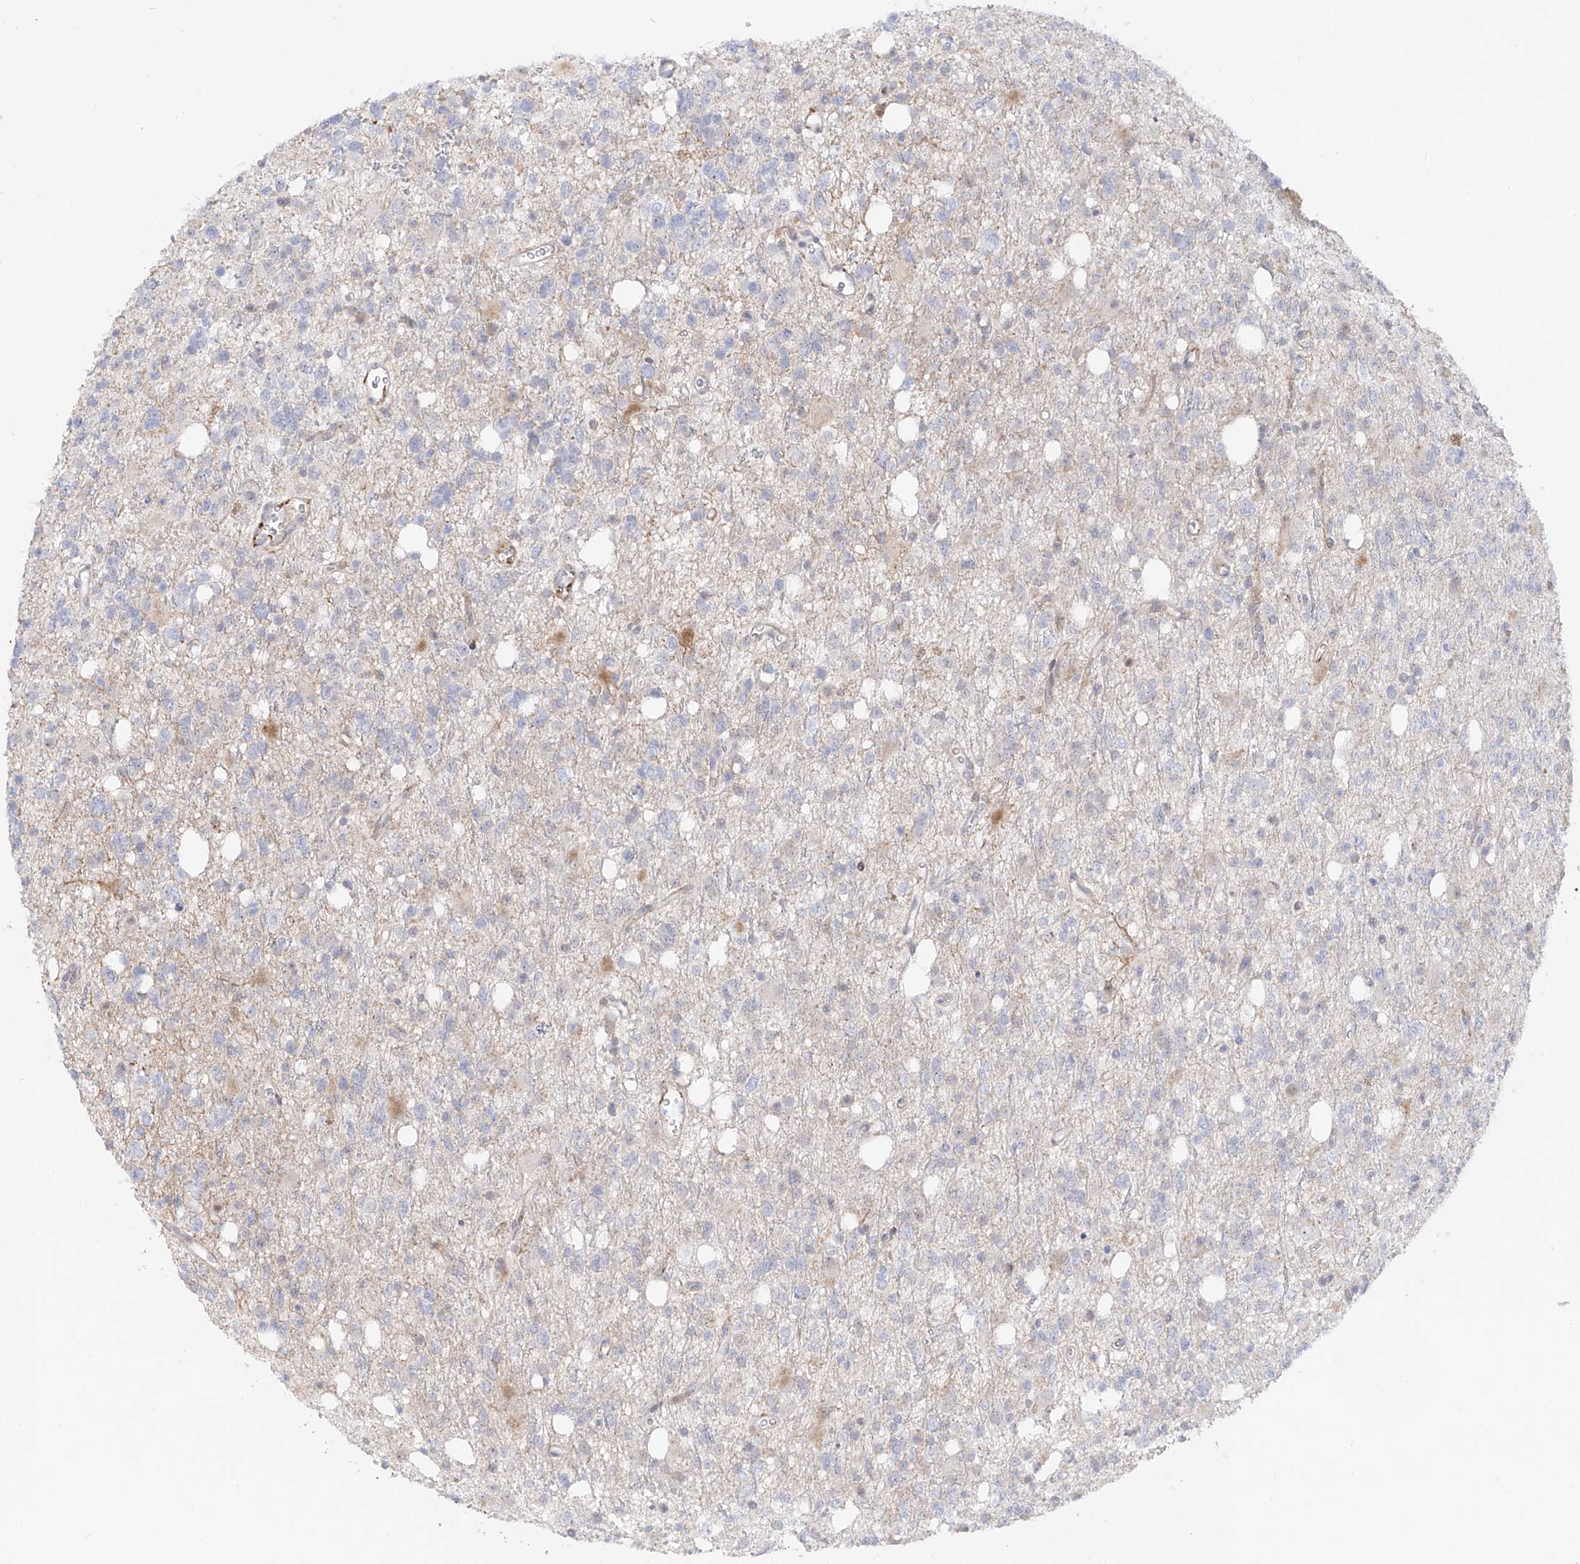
{"staining": {"intensity": "negative", "quantity": "none", "location": "none"}, "tissue": "glioma", "cell_type": "Tumor cells", "image_type": "cancer", "snomed": [{"axis": "morphology", "description": "Glioma, malignant, High grade"}, {"axis": "topography", "description": "Brain"}], "caption": "A histopathology image of glioma stained for a protein demonstrates no brown staining in tumor cells.", "gene": "ZNF180", "patient": {"sex": "female", "age": 62}}